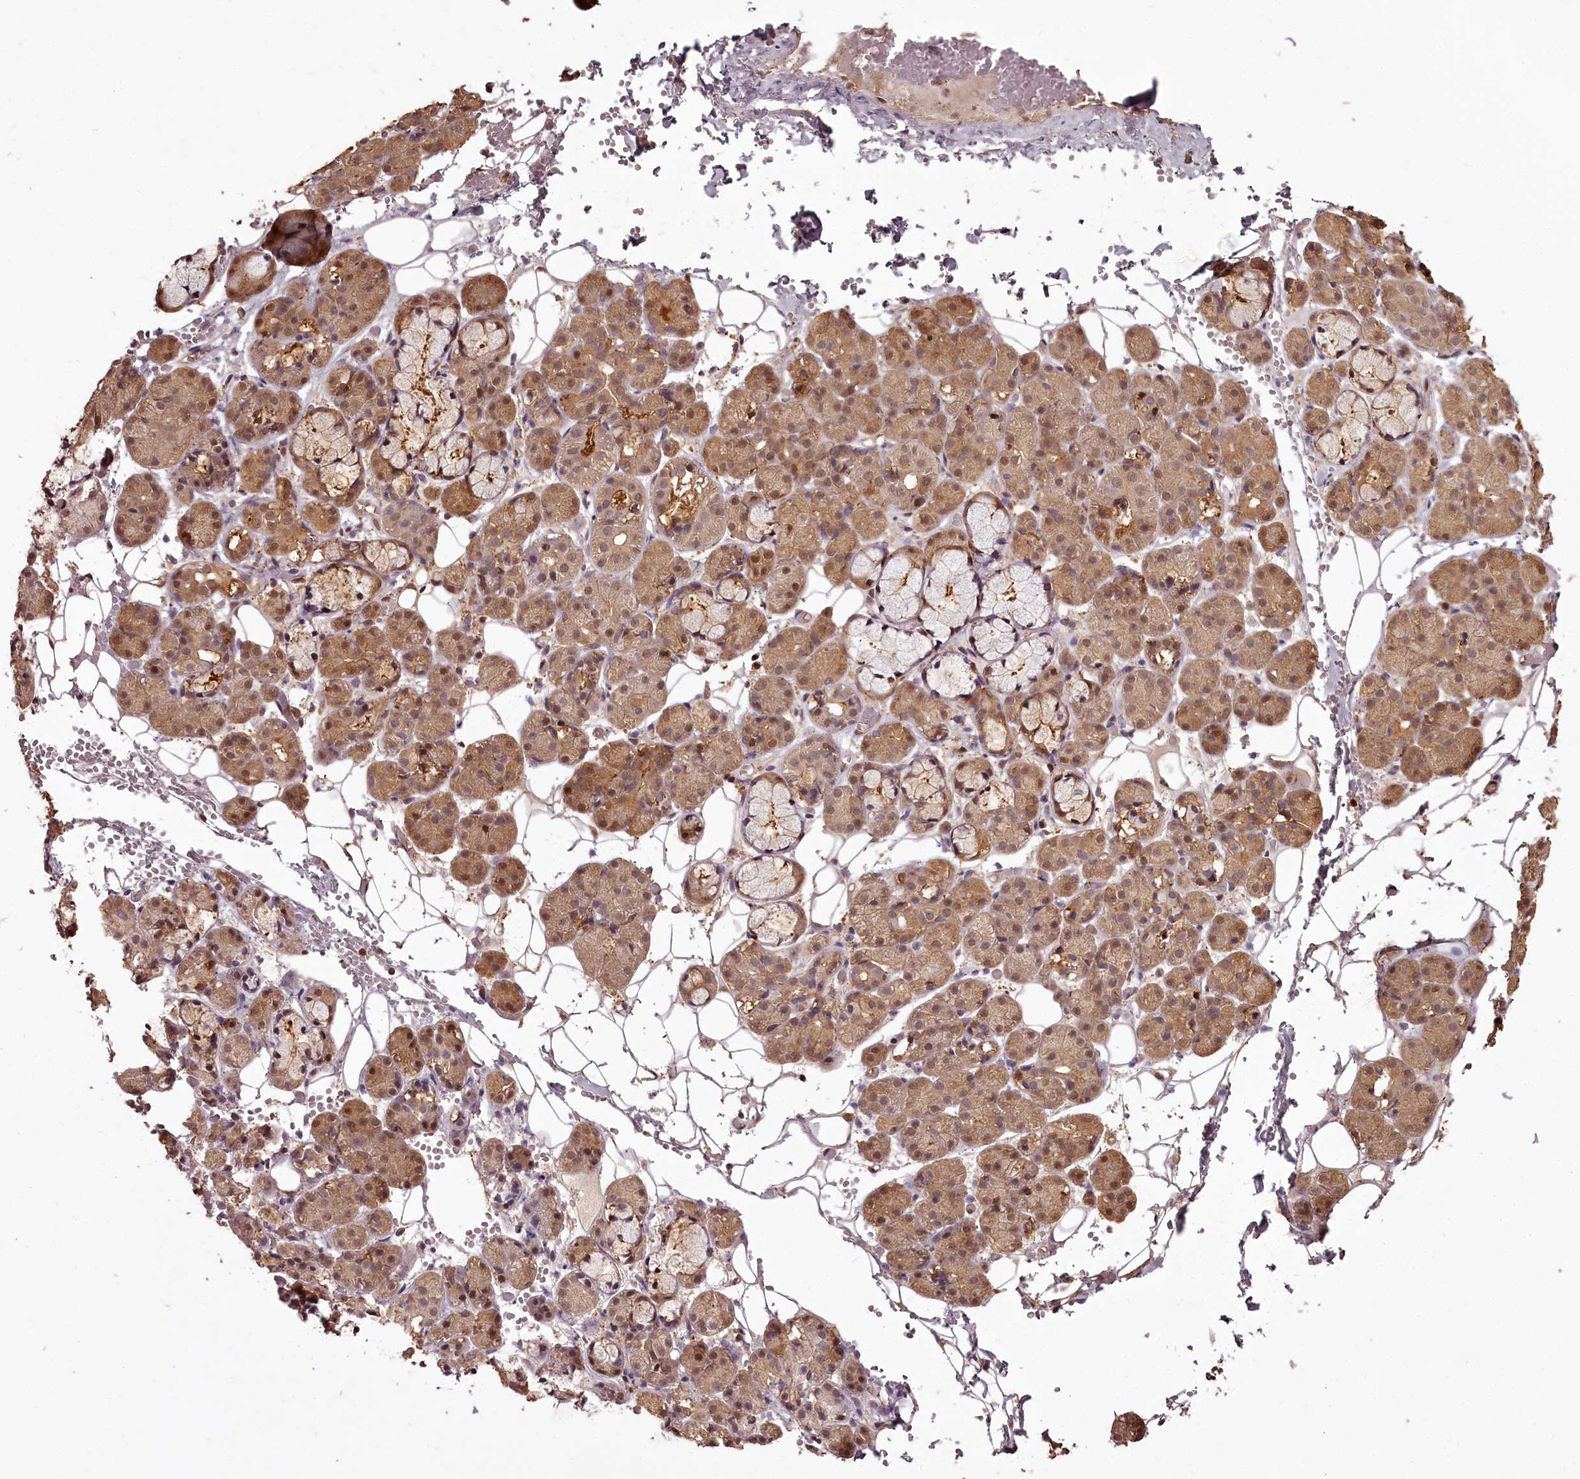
{"staining": {"intensity": "moderate", "quantity": ">75%", "location": "cytoplasmic/membranous,nuclear"}, "tissue": "salivary gland", "cell_type": "Glandular cells", "image_type": "normal", "snomed": [{"axis": "morphology", "description": "Normal tissue, NOS"}, {"axis": "topography", "description": "Salivary gland"}], "caption": "The photomicrograph shows staining of benign salivary gland, revealing moderate cytoplasmic/membranous,nuclear protein positivity (brown color) within glandular cells.", "gene": "NPRL2", "patient": {"sex": "male", "age": 63}}